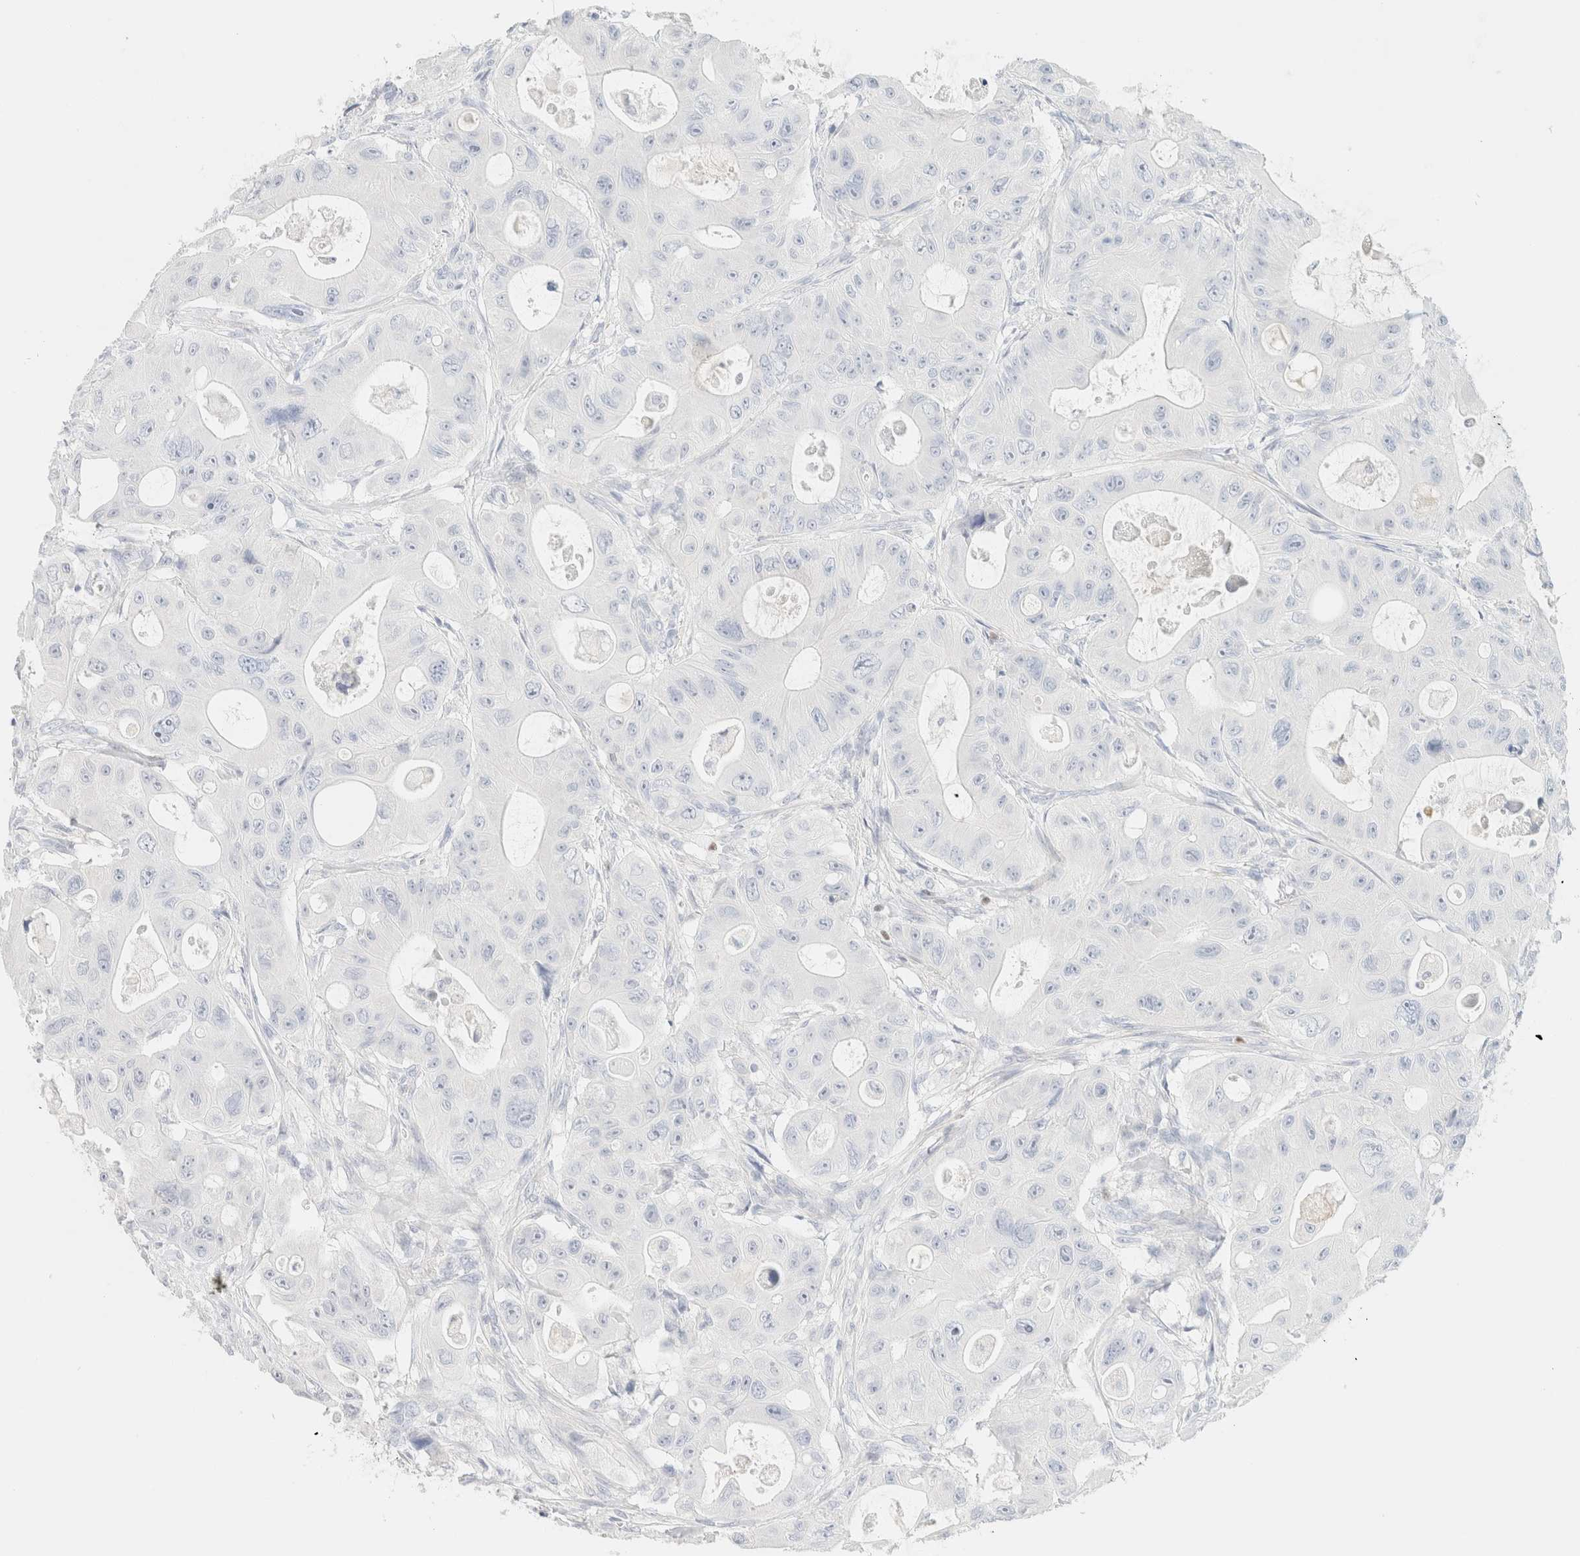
{"staining": {"intensity": "negative", "quantity": "none", "location": "none"}, "tissue": "colorectal cancer", "cell_type": "Tumor cells", "image_type": "cancer", "snomed": [{"axis": "morphology", "description": "Adenocarcinoma, NOS"}, {"axis": "topography", "description": "Colon"}], "caption": "A high-resolution histopathology image shows IHC staining of colorectal adenocarcinoma, which displays no significant expression in tumor cells.", "gene": "IKZF3", "patient": {"sex": "female", "age": 46}}